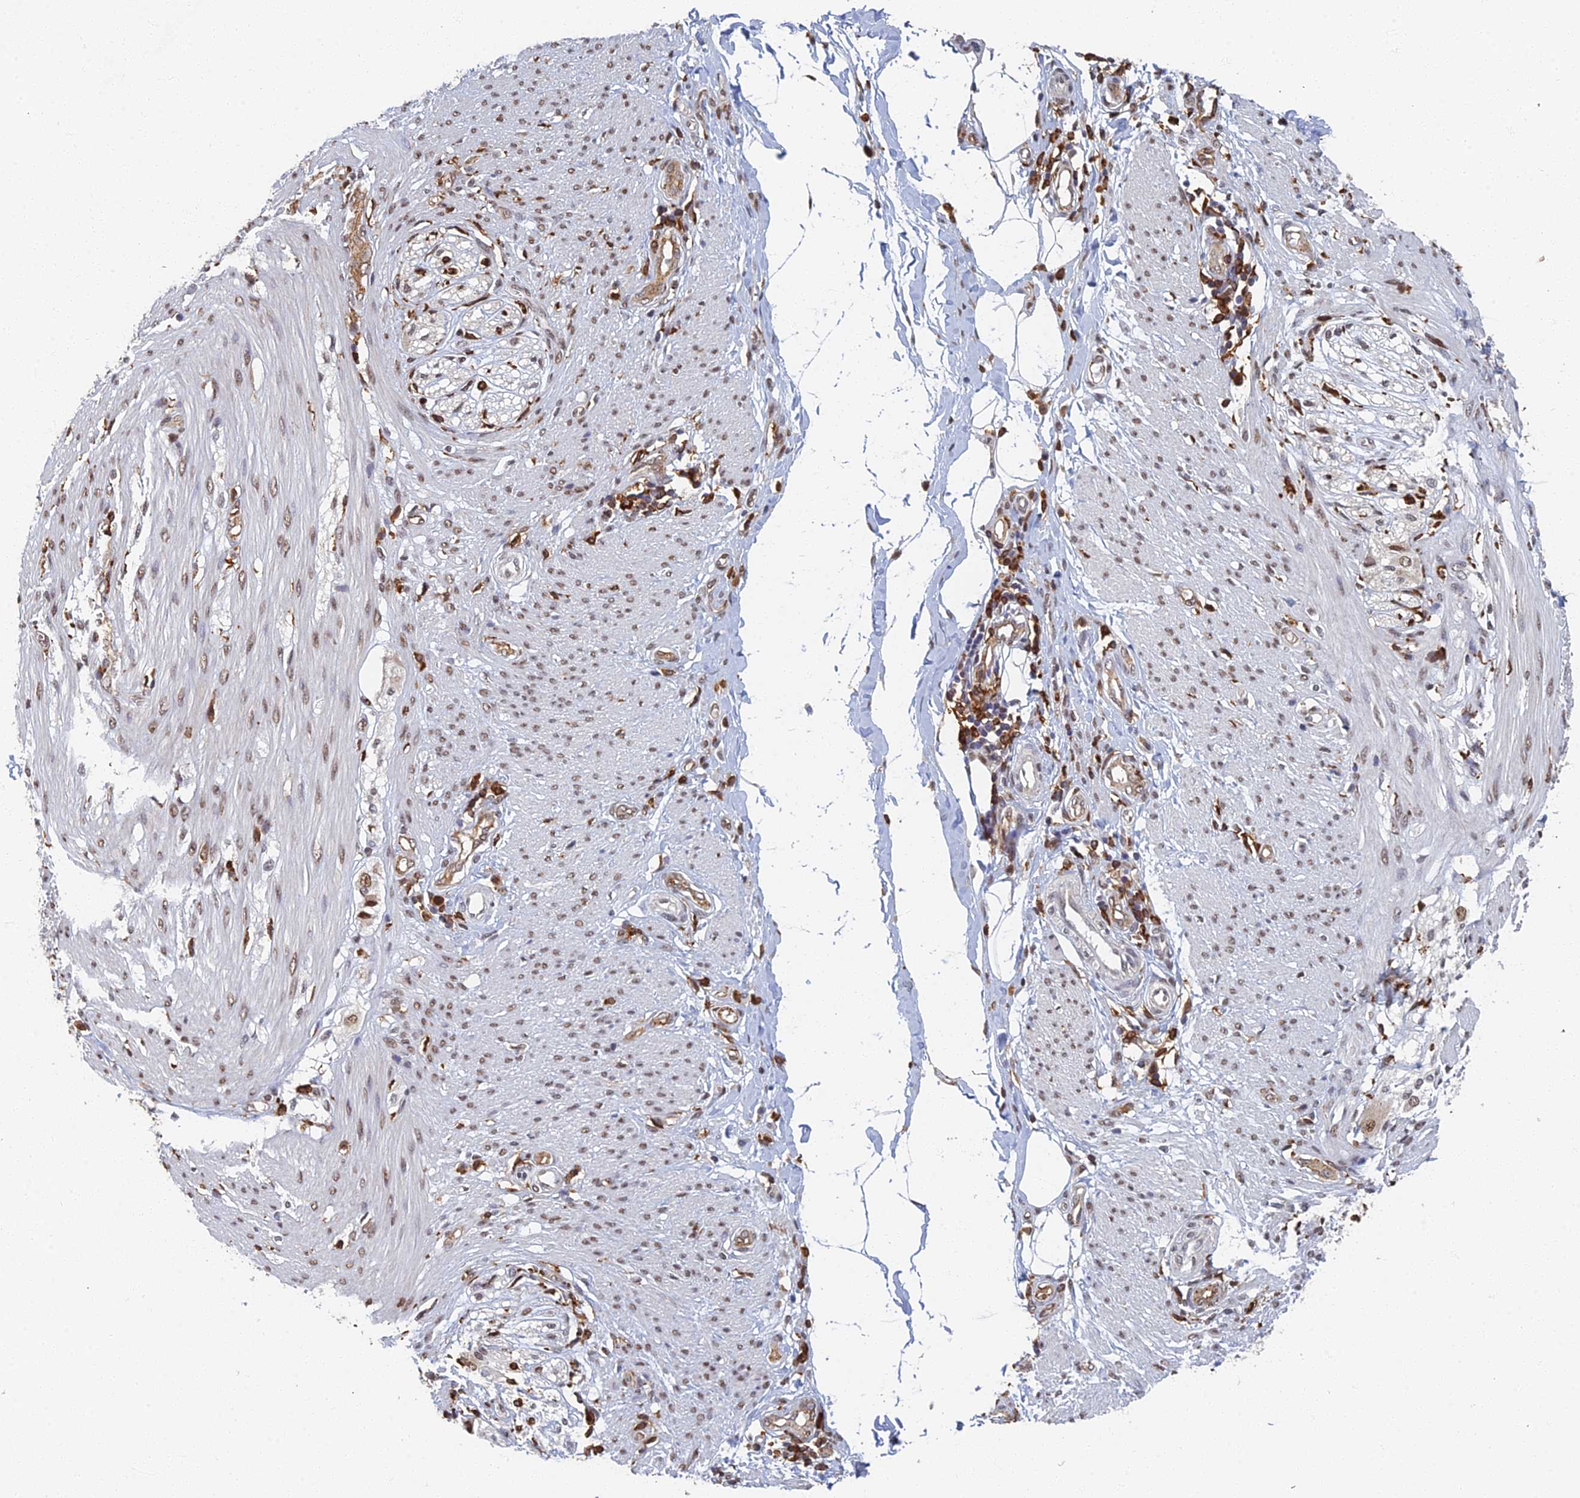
{"staining": {"intensity": "moderate", "quantity": ">75%", "location": "nuclear"}, "tissue": "smooth muscle", "cell_type": "Smooth muscle cells", "image_type": "normal", "snomed": [{"axis": "morphology", "description": "Normal tissue, NOS"}, {"axis": "morphology", "description": "Adenocarcinoma, NOS"}, {"axis": "topography", "description": "Colon"}, {"axis": "topography", "description": "Peripheral nerve tissue"}], "caption": "This micrograph reveals unremarkable smooth muscle stained with immunohistochemistry to label a protein in brown. The nuclear of smooth muscle cells show moderate positivity for the protein. Nuclei are counter-stained blue.", "gene": "GPATCH1", "patient": {"sex": "male", "age": 14}}